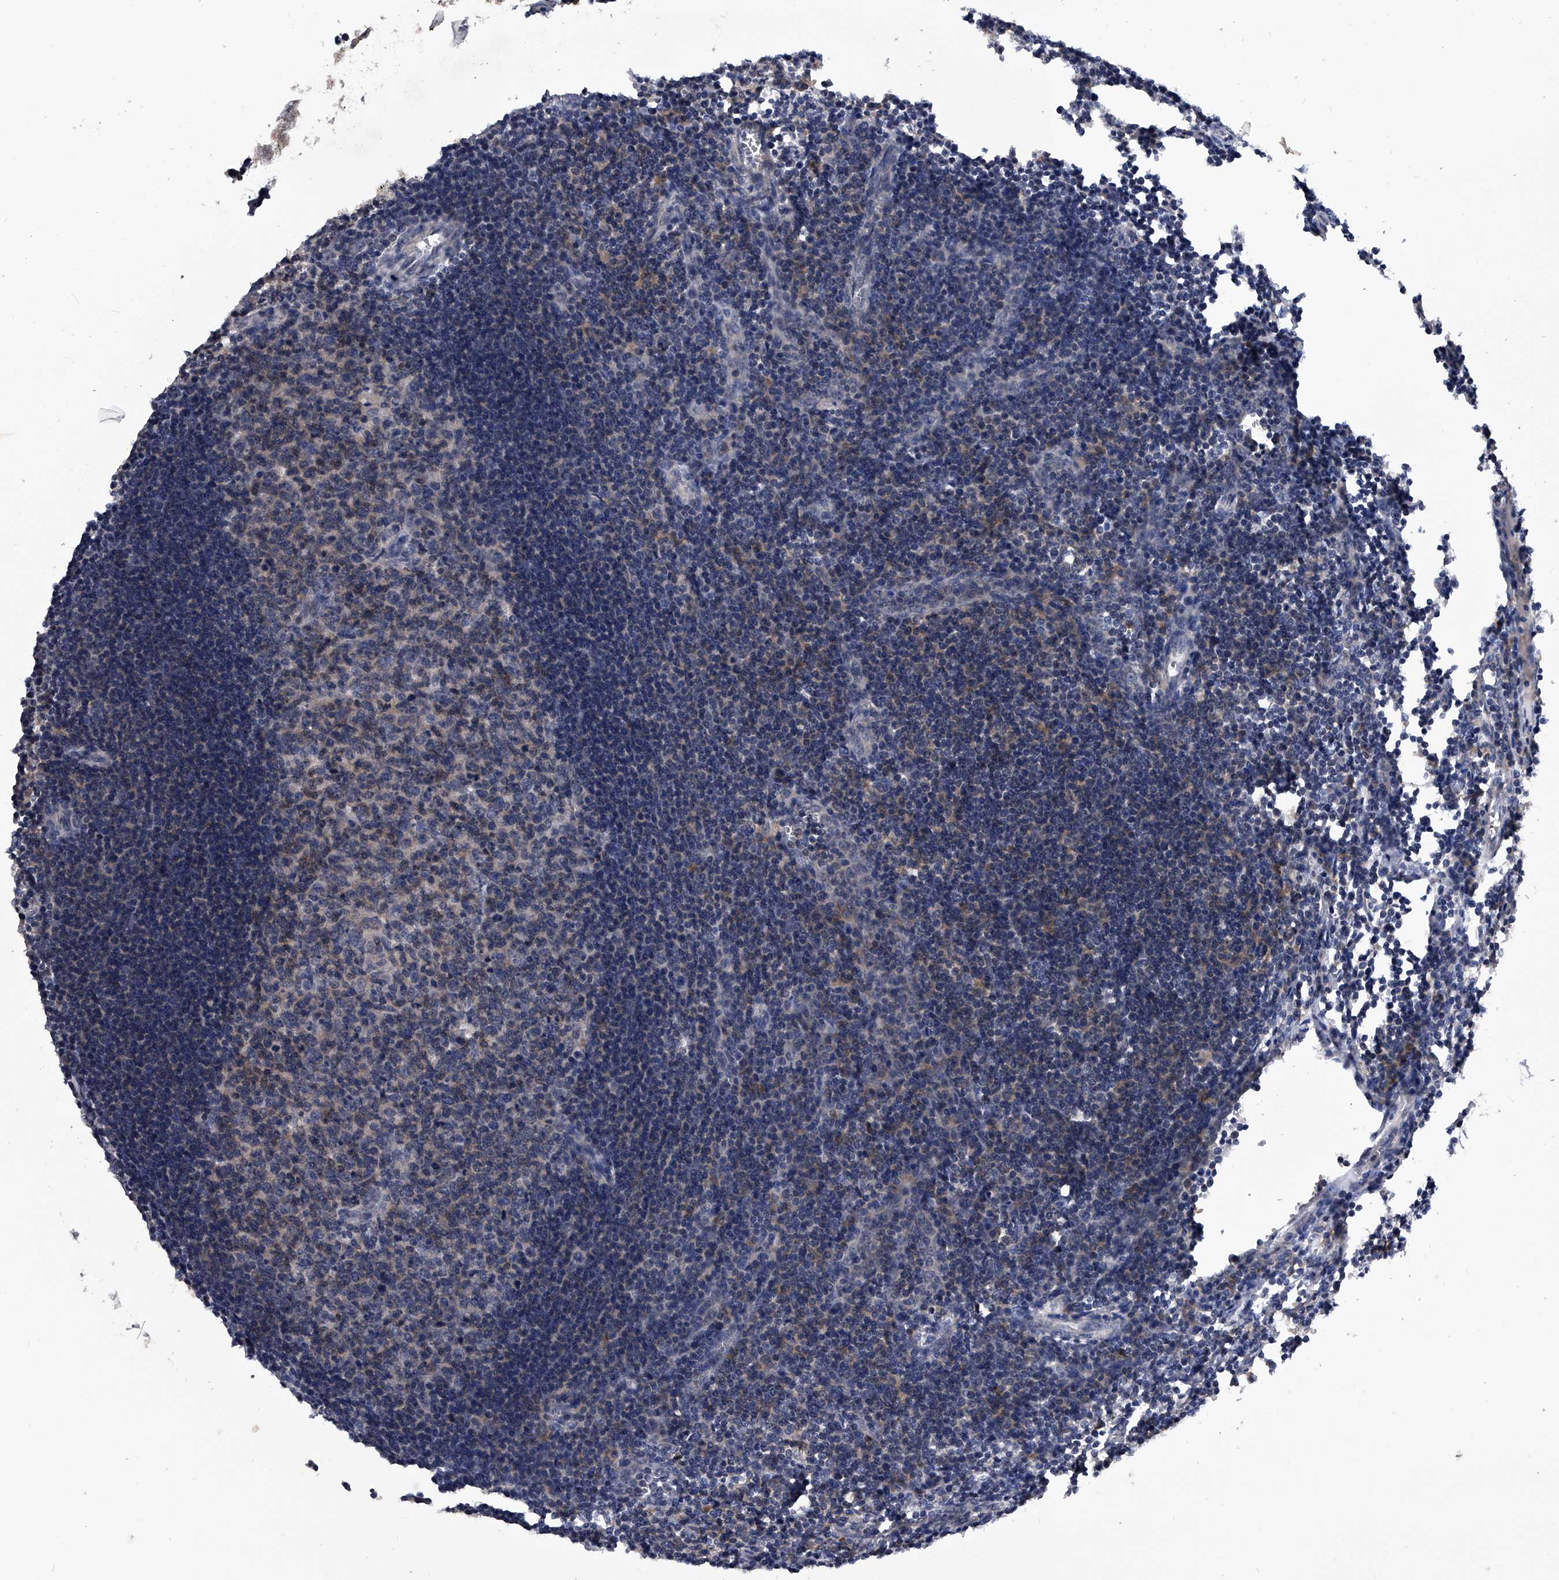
{"staining": {"intensity": "weak", "quantity": "<25%", "location": "cytoplasmic/membranous"}, "tissue": "lymph node", "cell_type": "Germinal center cells", "image_type": "normal", "snomed": [{"axis": "morphology", "description": "Normal tissue, NOS"}, {"axis": "morphology", "description": "Malignant melanoma, Metastatic site"}, {"axis": "topography", "description": "Lymph node"}], "caption": "This image is of unremarkable lymph node stained with immunohistochemistry (IHC) to label a protein in brown with the nuclei are counter-stained blue. There is no positivity in germinal center cells. (Brightfield microscopy of DAB immunohistochemistry (IHC) at high magnification).", "gene": "ZNF30", "patient": {"sex": "male", "age": 41}}